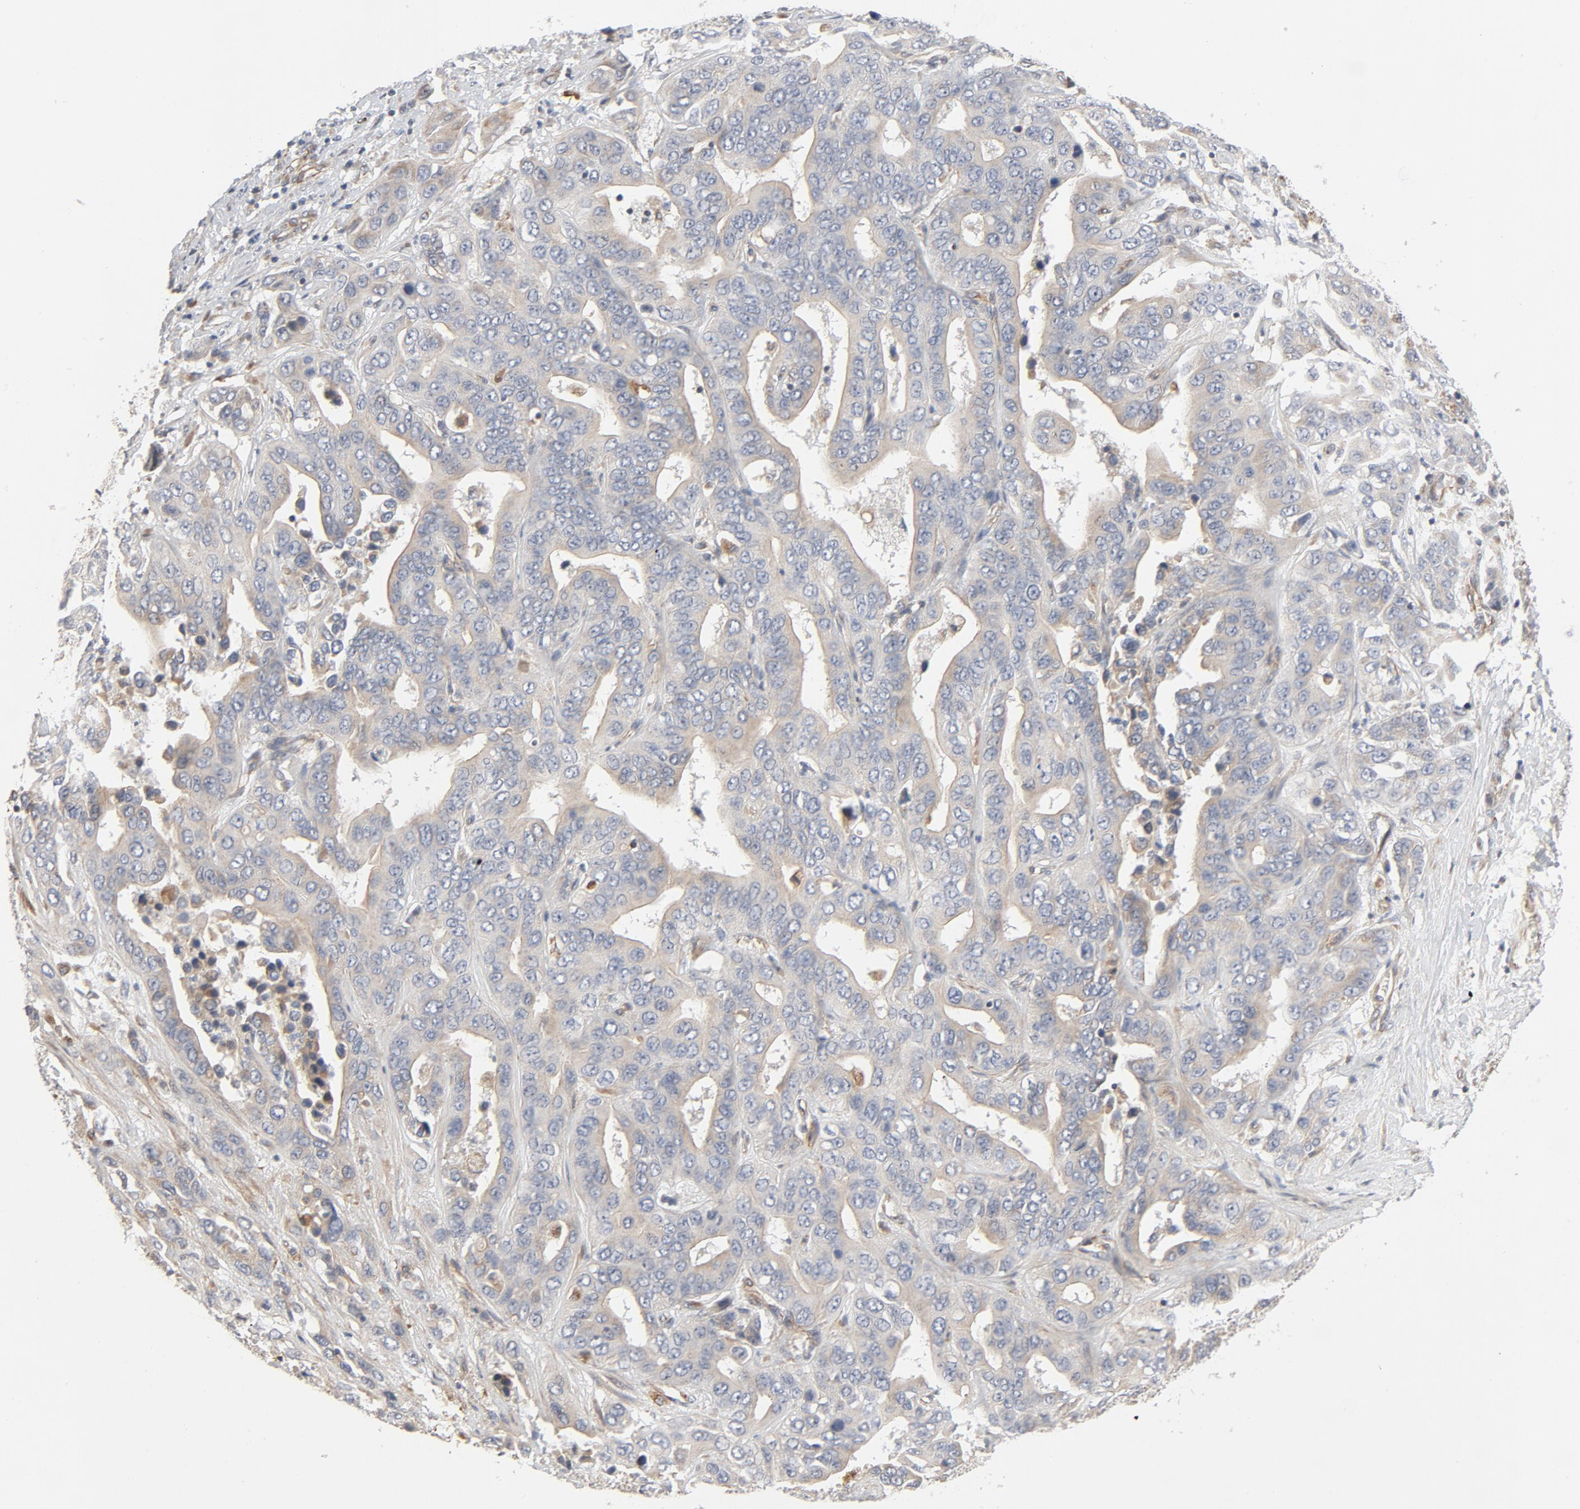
{"staining": {"intensity": "moderate", "quantity": "25%-75%", "location": "cytoplasmic/membranous"}, "tissue": "liver cancer", "cell_type": "Tumor cells", "image_type": "cancer", "snomed": [{"axis": "morphology", "description": "Cholangiocarcinoma"}, {"axis": "topography", "description": "Liver"}], "caption": "A micrograph of human liver cholangiocarcinoma stained for a protein demonstrates moderate cytoplasmic/membranous brown staining in tumor cells.", "gene": "TRIOBP", "patient": {"sex": "female", "age": 52}}